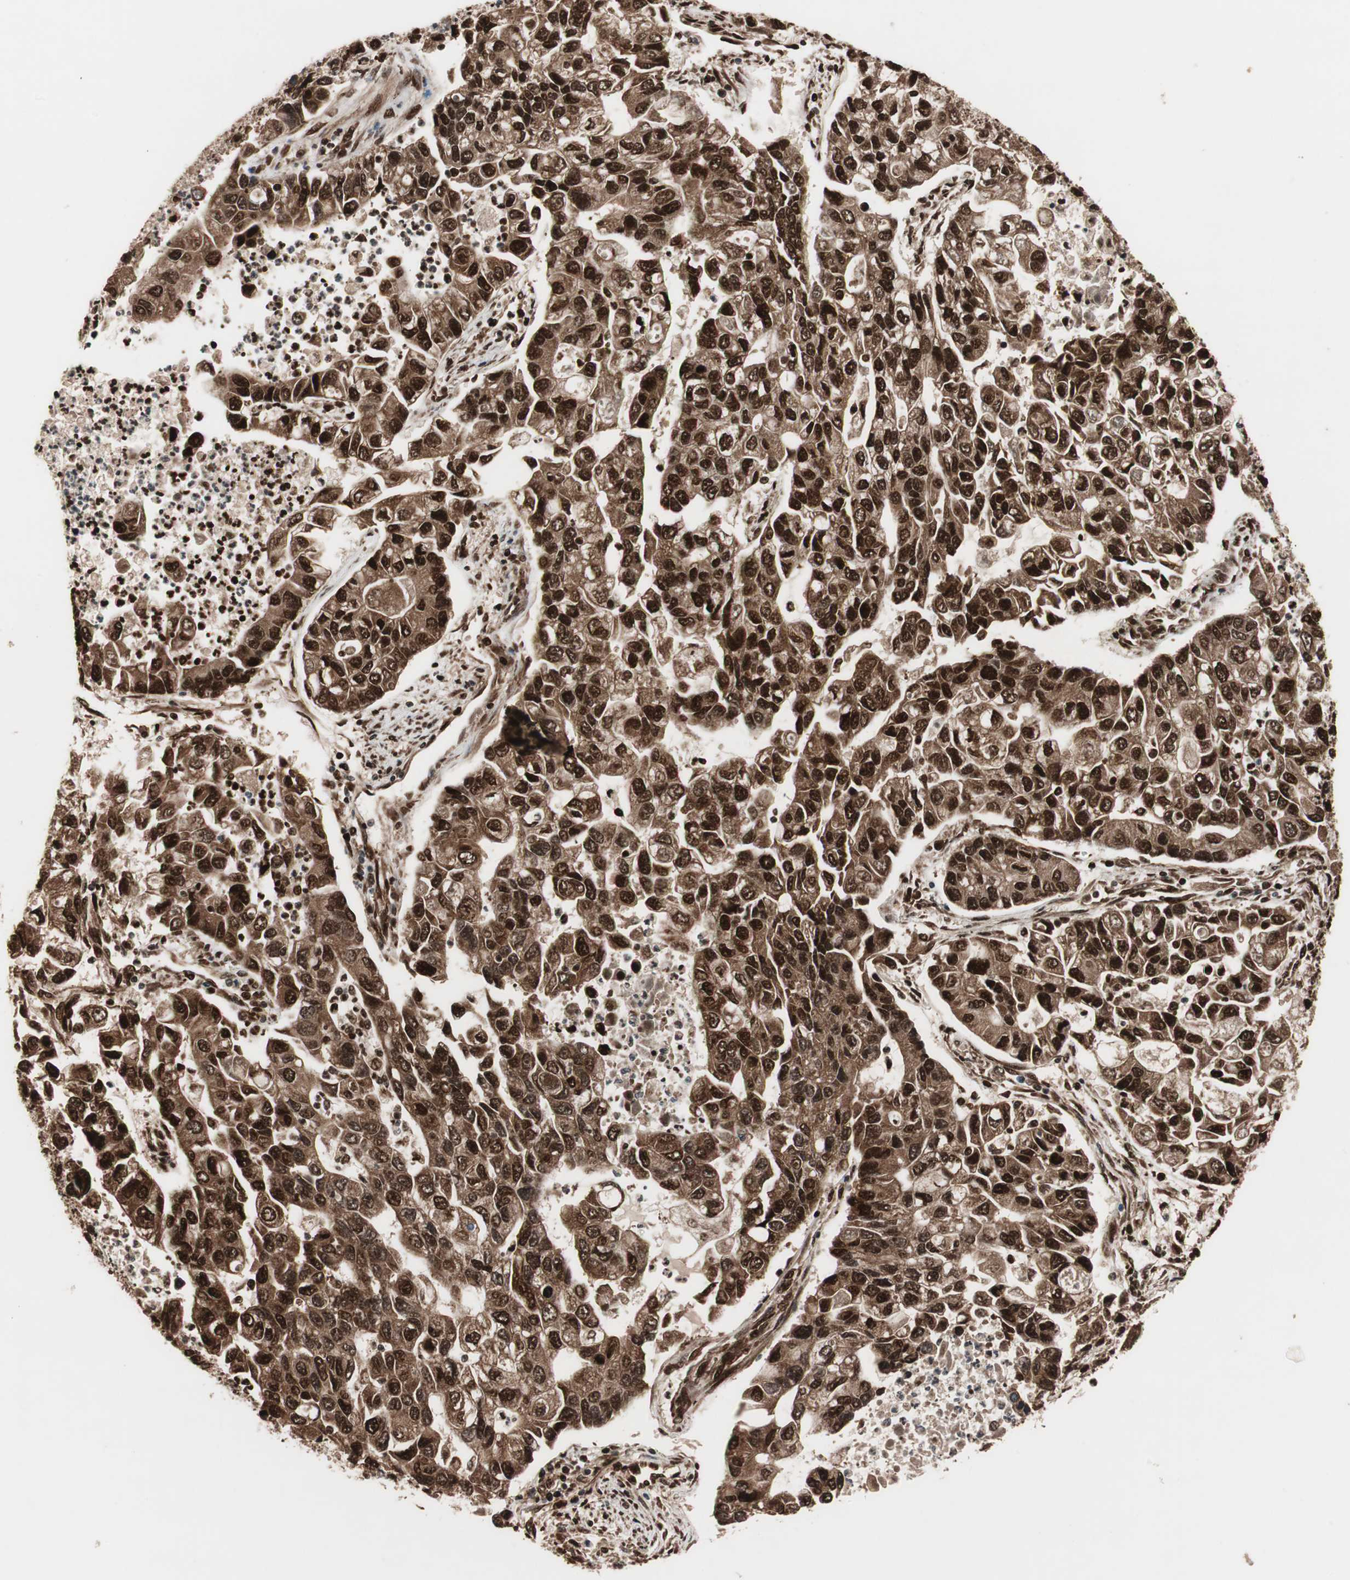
{"staining": {"intensity": "strong", "quantity": ">75%", "location": "cytoplasmic/membranous,nuclear"}, "tissue": "lung cancer", "cell_type": "Tumor cells", "image_type": "cancer", "snomed": [{"axis": "morphology", "description": "Adenocarcinoma, NOS"}, {"axis": "topography", "description": "Lung"}], "caption": "Lung cancer (adenocarcinoma) was stained to show a protein in brown. There is high levels of strong cytoplasmic/membranous and nuclear positivity in about >75% of tumor cells. The protein of interest is stained brown, and the nuclei are stained in blue (DAB IHC with brightfield microscopy, high magnification).", "gene": "NF2", "patient": {"sex": "female", "age": 51}}